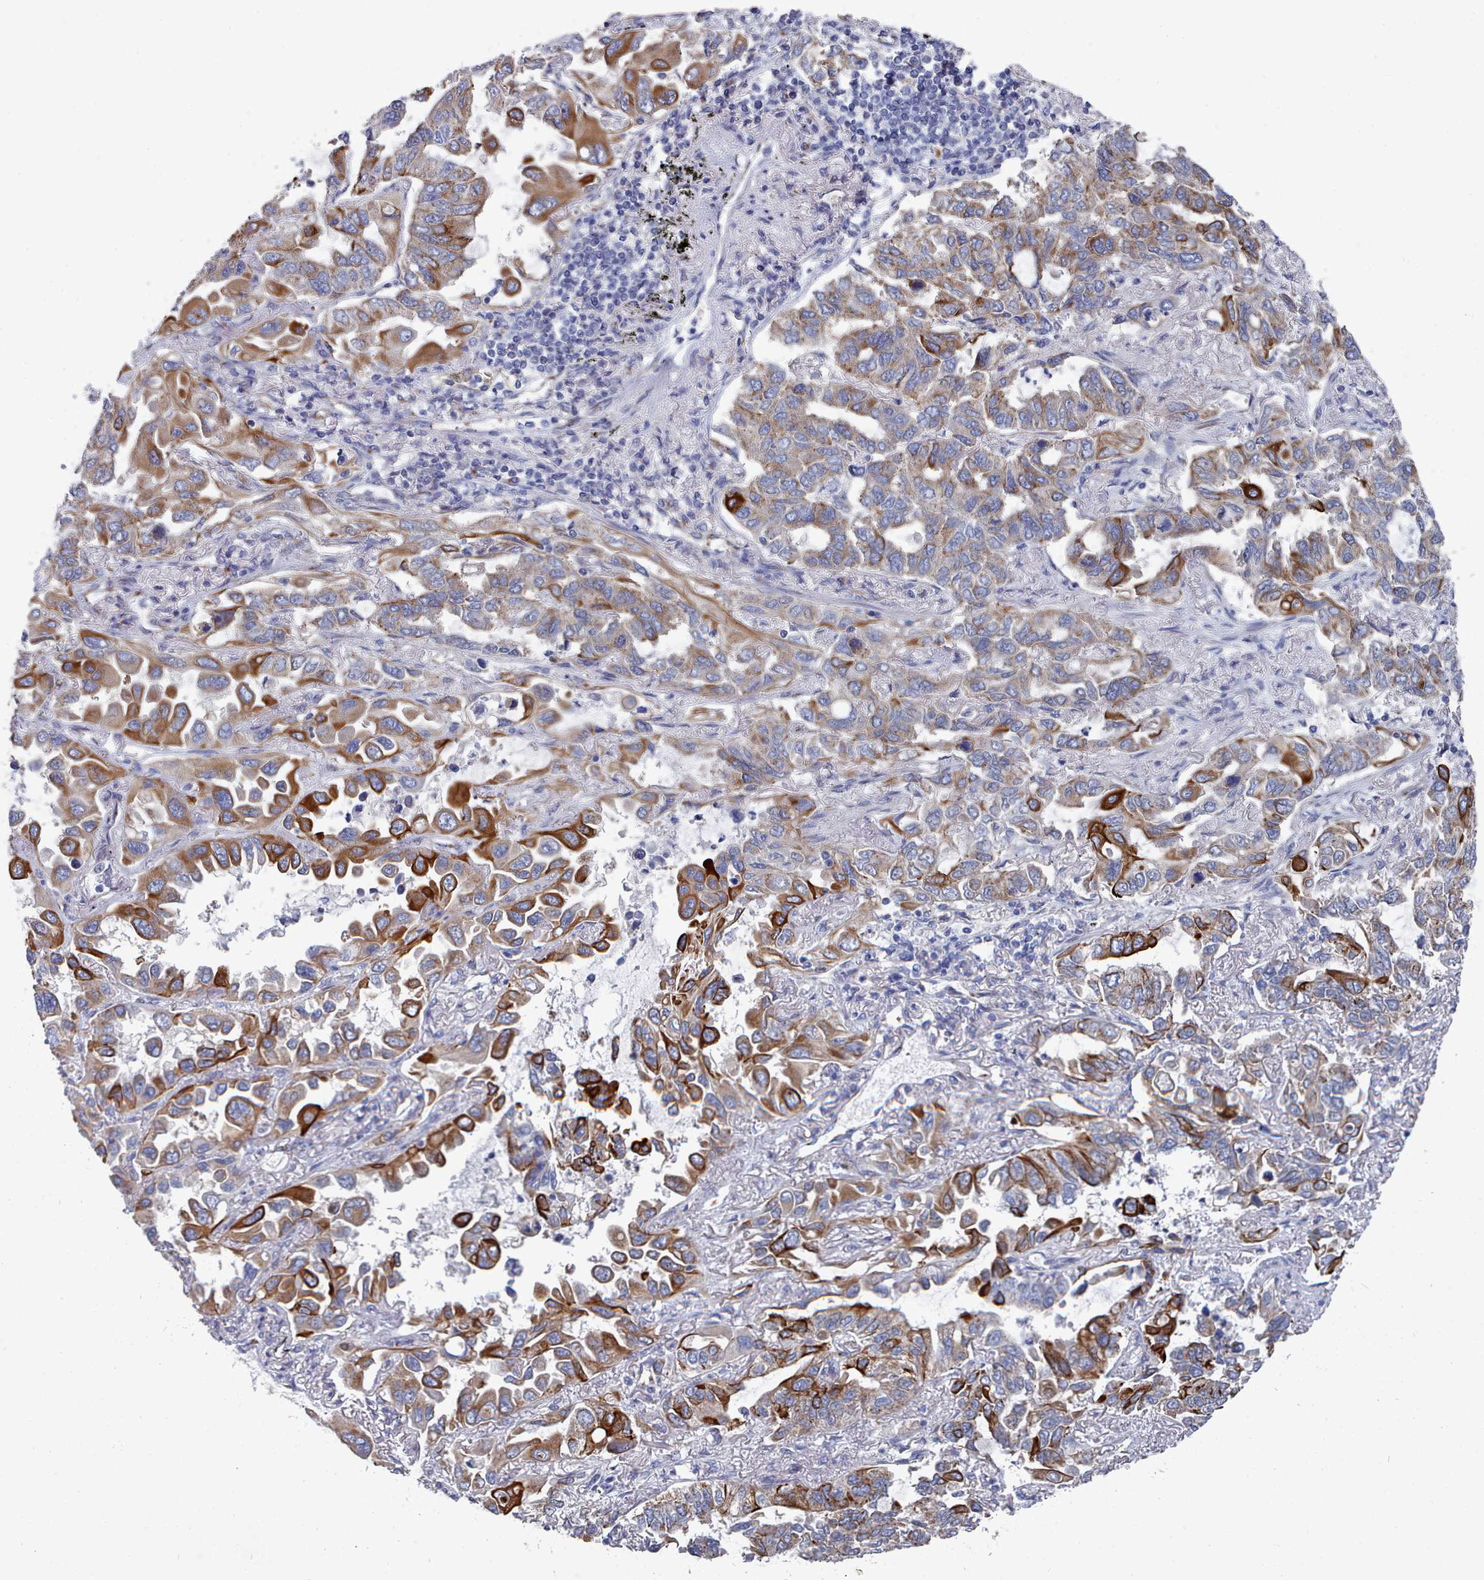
{"staining": {"intensity": "strong", "quantity": "25%-75%", "location": "cytoplasmic/membranous"}, "tissue": "lung cancer", "cell_type": "Tumor cells", "image_type": "cancer", "snomed": [{"axis": "morphology", "description": "Adenocarcinoma, NOS"}, {"axis": "topography", "description": "Lung"}], "caption": "Immunohistochemical staining of lung cancer (adenocarcinoma) reveals high levels of strong cytoplasmic/membranous expression in approximately 25%-75% of tumor cells.", "gene": "PDE4C", "patient": {"sex": "male", "age": 64}}